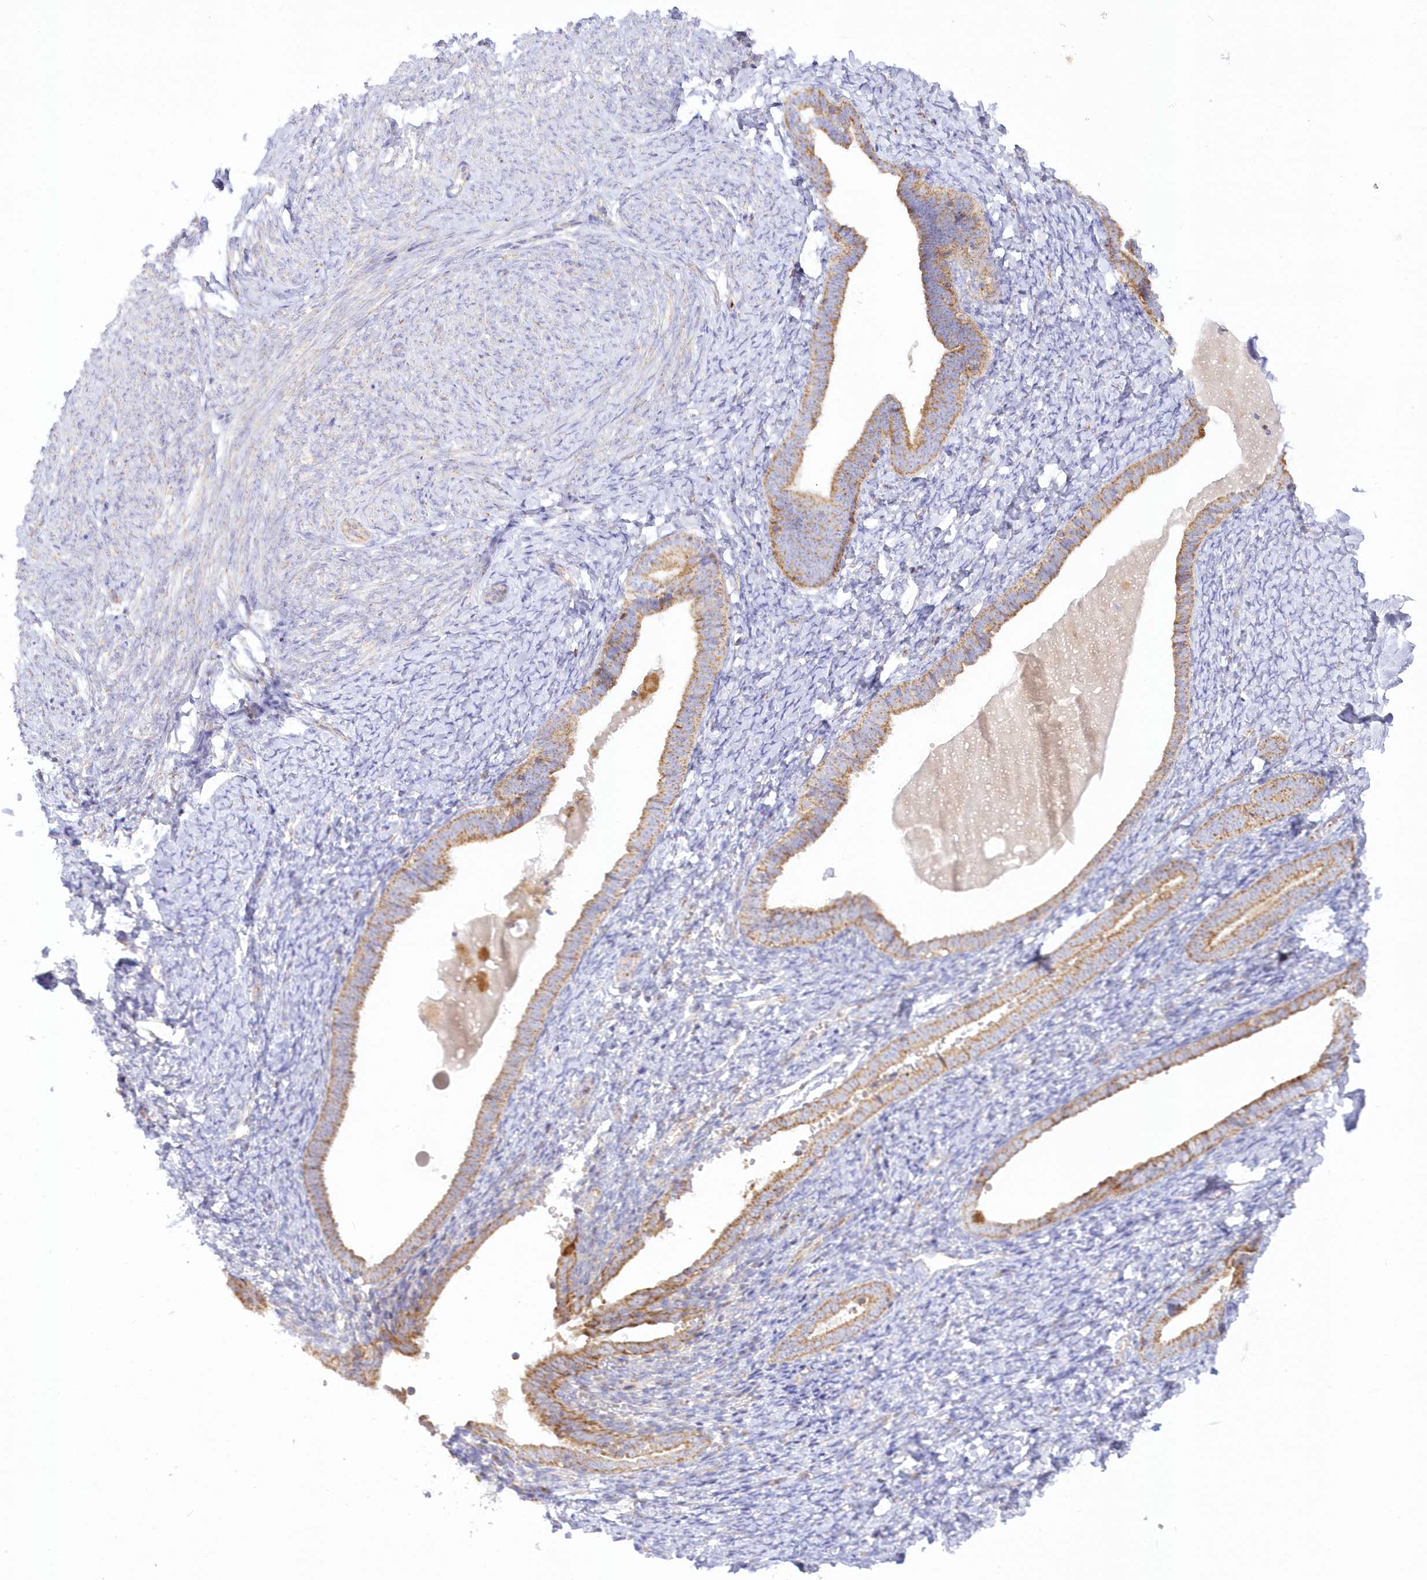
{"staining": {"intensity": "negative", "quantity": "none", "location": "none"}, "tissue": "endometrium", "cell_type": "Cells in endometrial stroma", "image_type": "normal", "snomed": [{"axis": "morphology", "description": "Normal tissue, NOS"}, {"axis": "topography", "description": "Endometrium"}], "caption": "Cells in endometrial stroma show no significant positivity in benign endometrium.", "gene": "TBC1D14", "patient": {"sex": "female", "age": 72}}